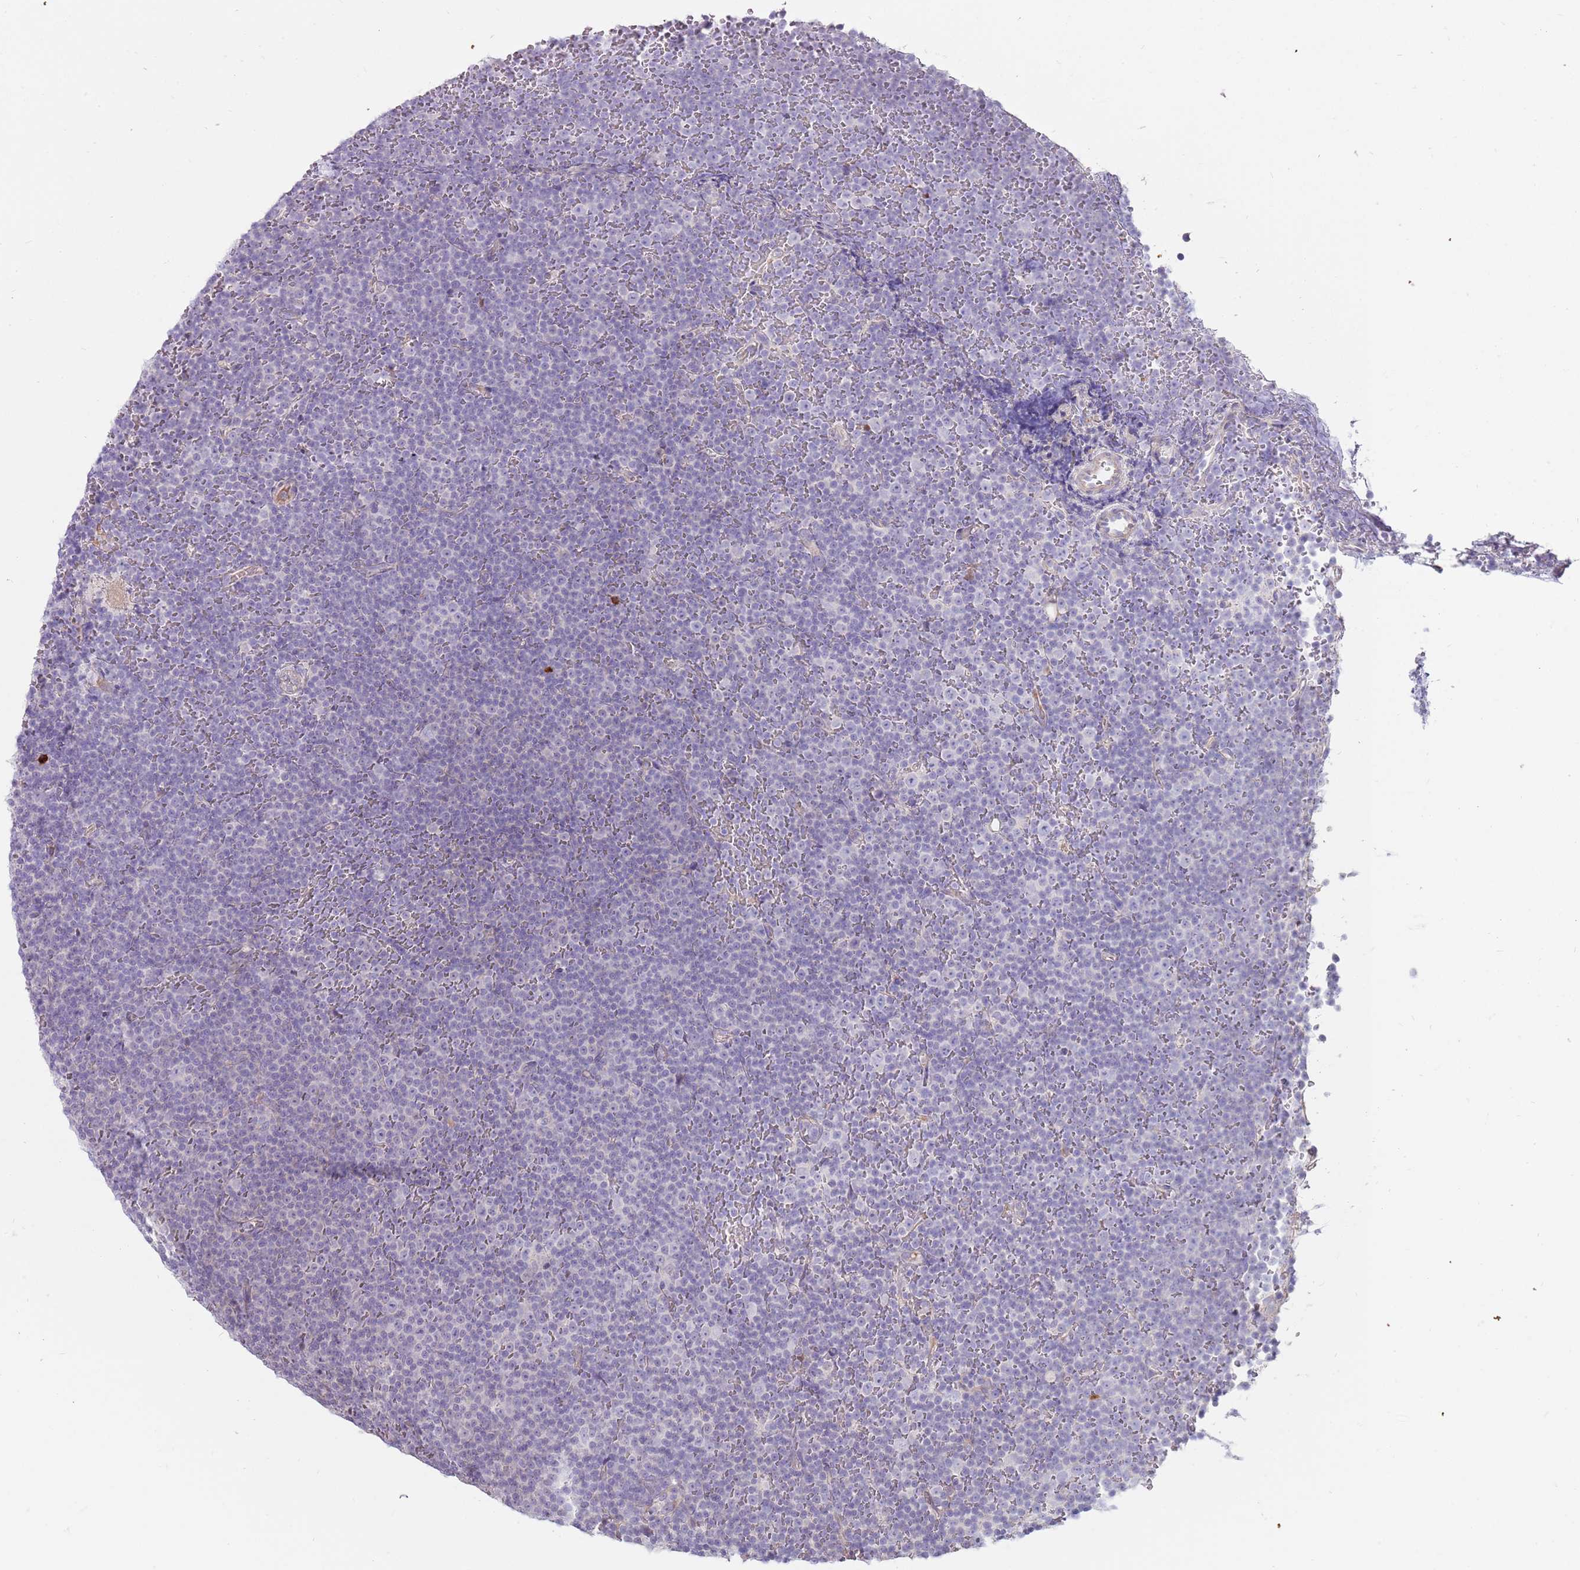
{"staining": {"intensity": "negative", "quantity": "none", "location": "none"}, "tissue": "lymphoma", "cell_type": "Tumor cells", "image_type": "cancer", "snomed": [{"axis": "morphology", "description": "Malignant lymphoma, non-Hodgkin's type, Low grade"}, {"axis": "topography", "description": "Lymph node"}], "caption": "This is an immunohistochemistry photomicrograph of human lymphoma. There is no expression in tumor cells.", "gene": "MCUB", "patient": {"sex": "female", "age": 67}}